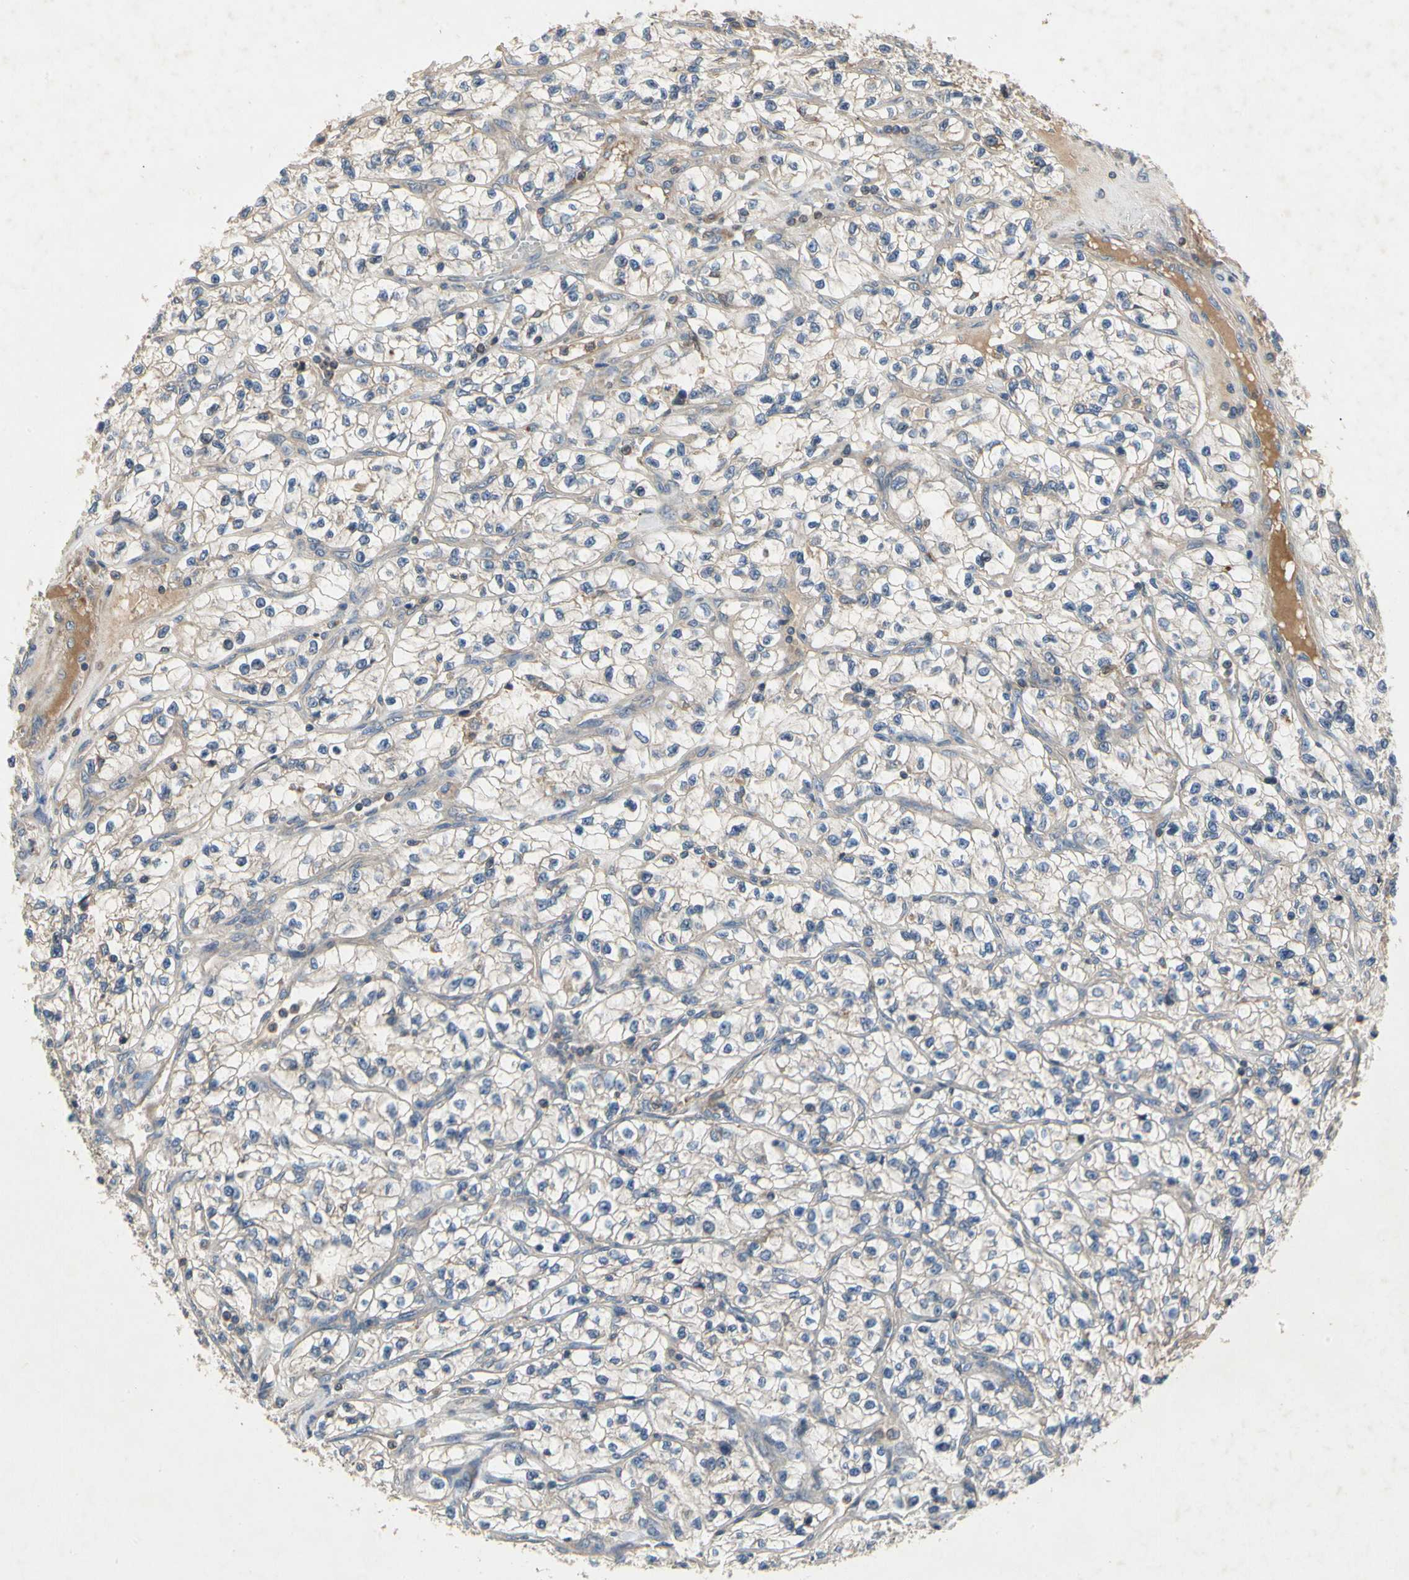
{"staining": {"intensity": "negative", "quantity": "none", "location": "none"}, "tissue": "renal cancer", "cell_type": "Tumor cells", "image_type": "cancer", "snomed": [{"axis": "morphology", "description": "Adenocarcinoma, NOS"}, {"axis": "topography", "description": "Kidney"}], "caption": "A histopathology image of human renal cancer is negative for staining in tumor cells.", "gene": "CRTAC1", "patient": {"sex": "female", "age": 57}}